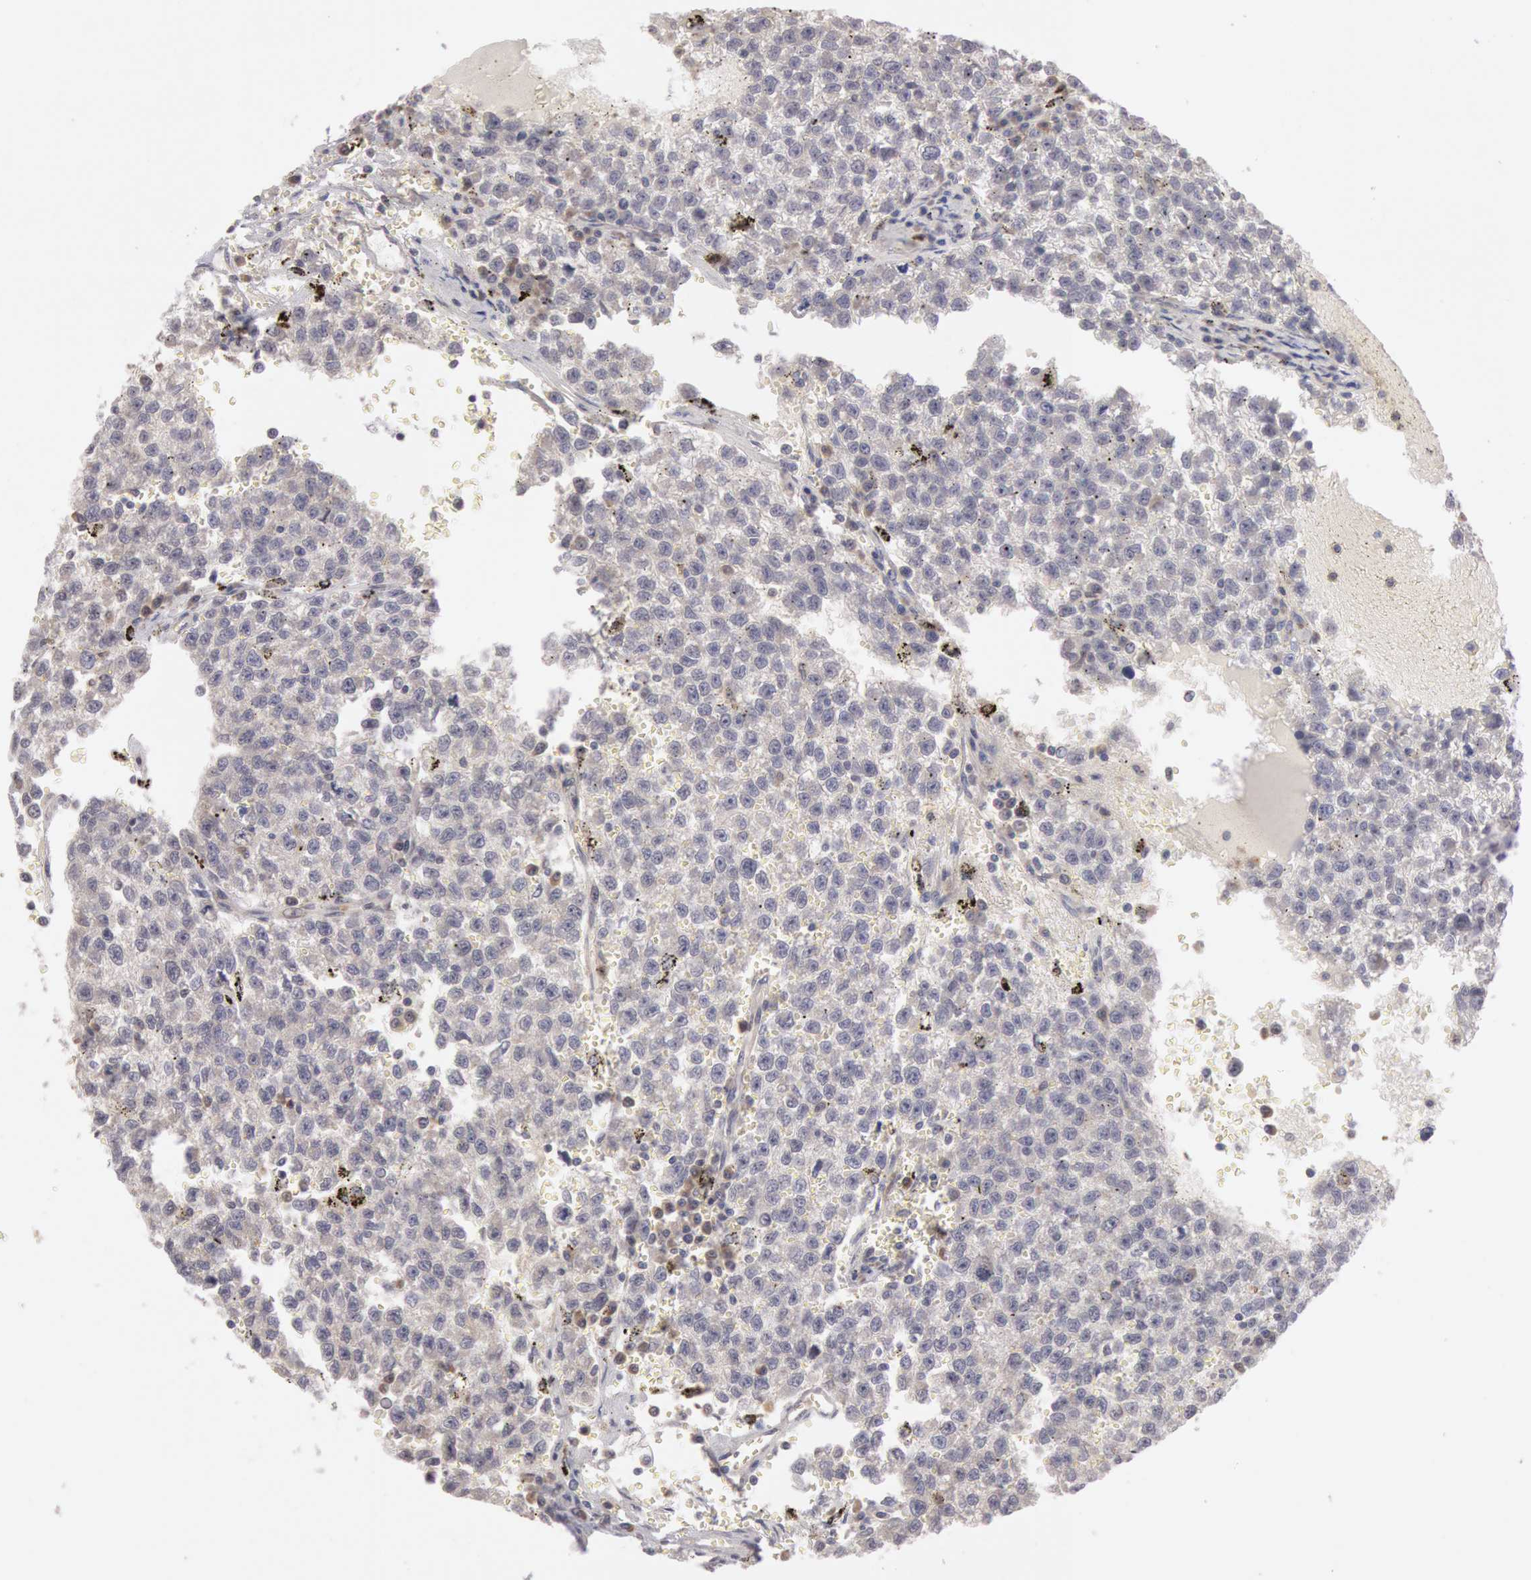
{"staining": {"intensity": "moderate", "quantity": "25%-75%", "location": "cytoplasmic/membranous"}, "tissue": "testis cancer", "cell_type": "Tumor cells", "image_type": "cancer", "snomed": [{"axis": "morphology", "description": "Seminoma, NOS"}, {"axis": "topography", "description": "Testis"}], "caption": "Immunohistochemistry (IHC) histopathology image of human testis seminoma stained for a protein (brown), which demonstrates medium levels of moderate cytoplasmic/membranous expression in approximately 25%-75% of tumor cells.", "gene": "PLA2G6", "patient": {"sex": "male", "age": 35}}